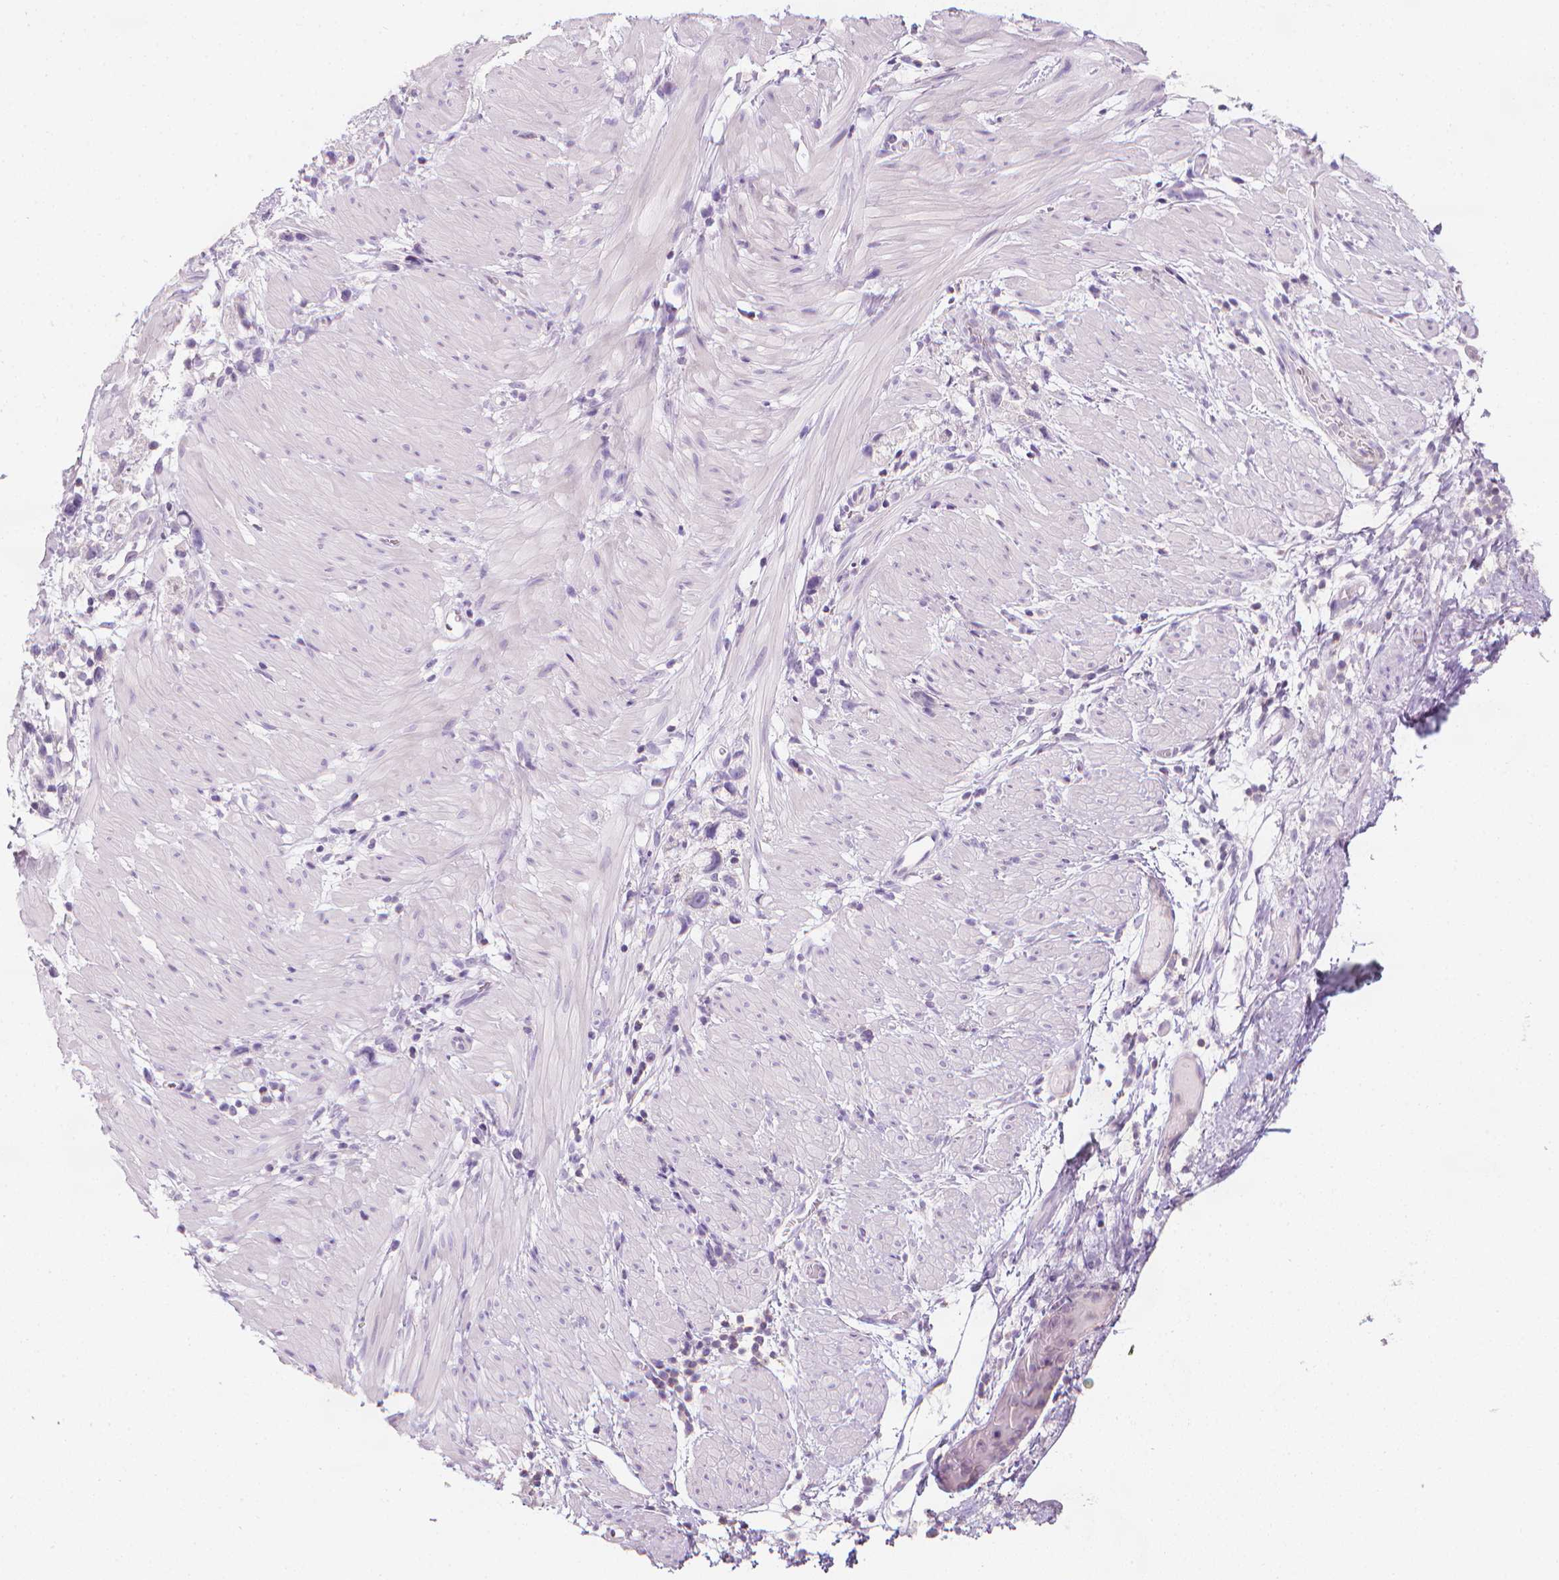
{"staining": {"intensity": "negative", "quantity": "none", "location": "none"}, "tissue": "stomach cancer", "cell_type": "Tumor cells", "image_type": "cancer", "snomed": [{"axis": "morphology", "description": "Adenocarcinoma, NOS"}, {"axis": "topography", "description": "Stomach"}], "caption": "IHC of stomach cancer demonstrates no expression in tumor cells.", "gene": "DCAF8L1", "patient": {"sex": "female", "age": 59}}